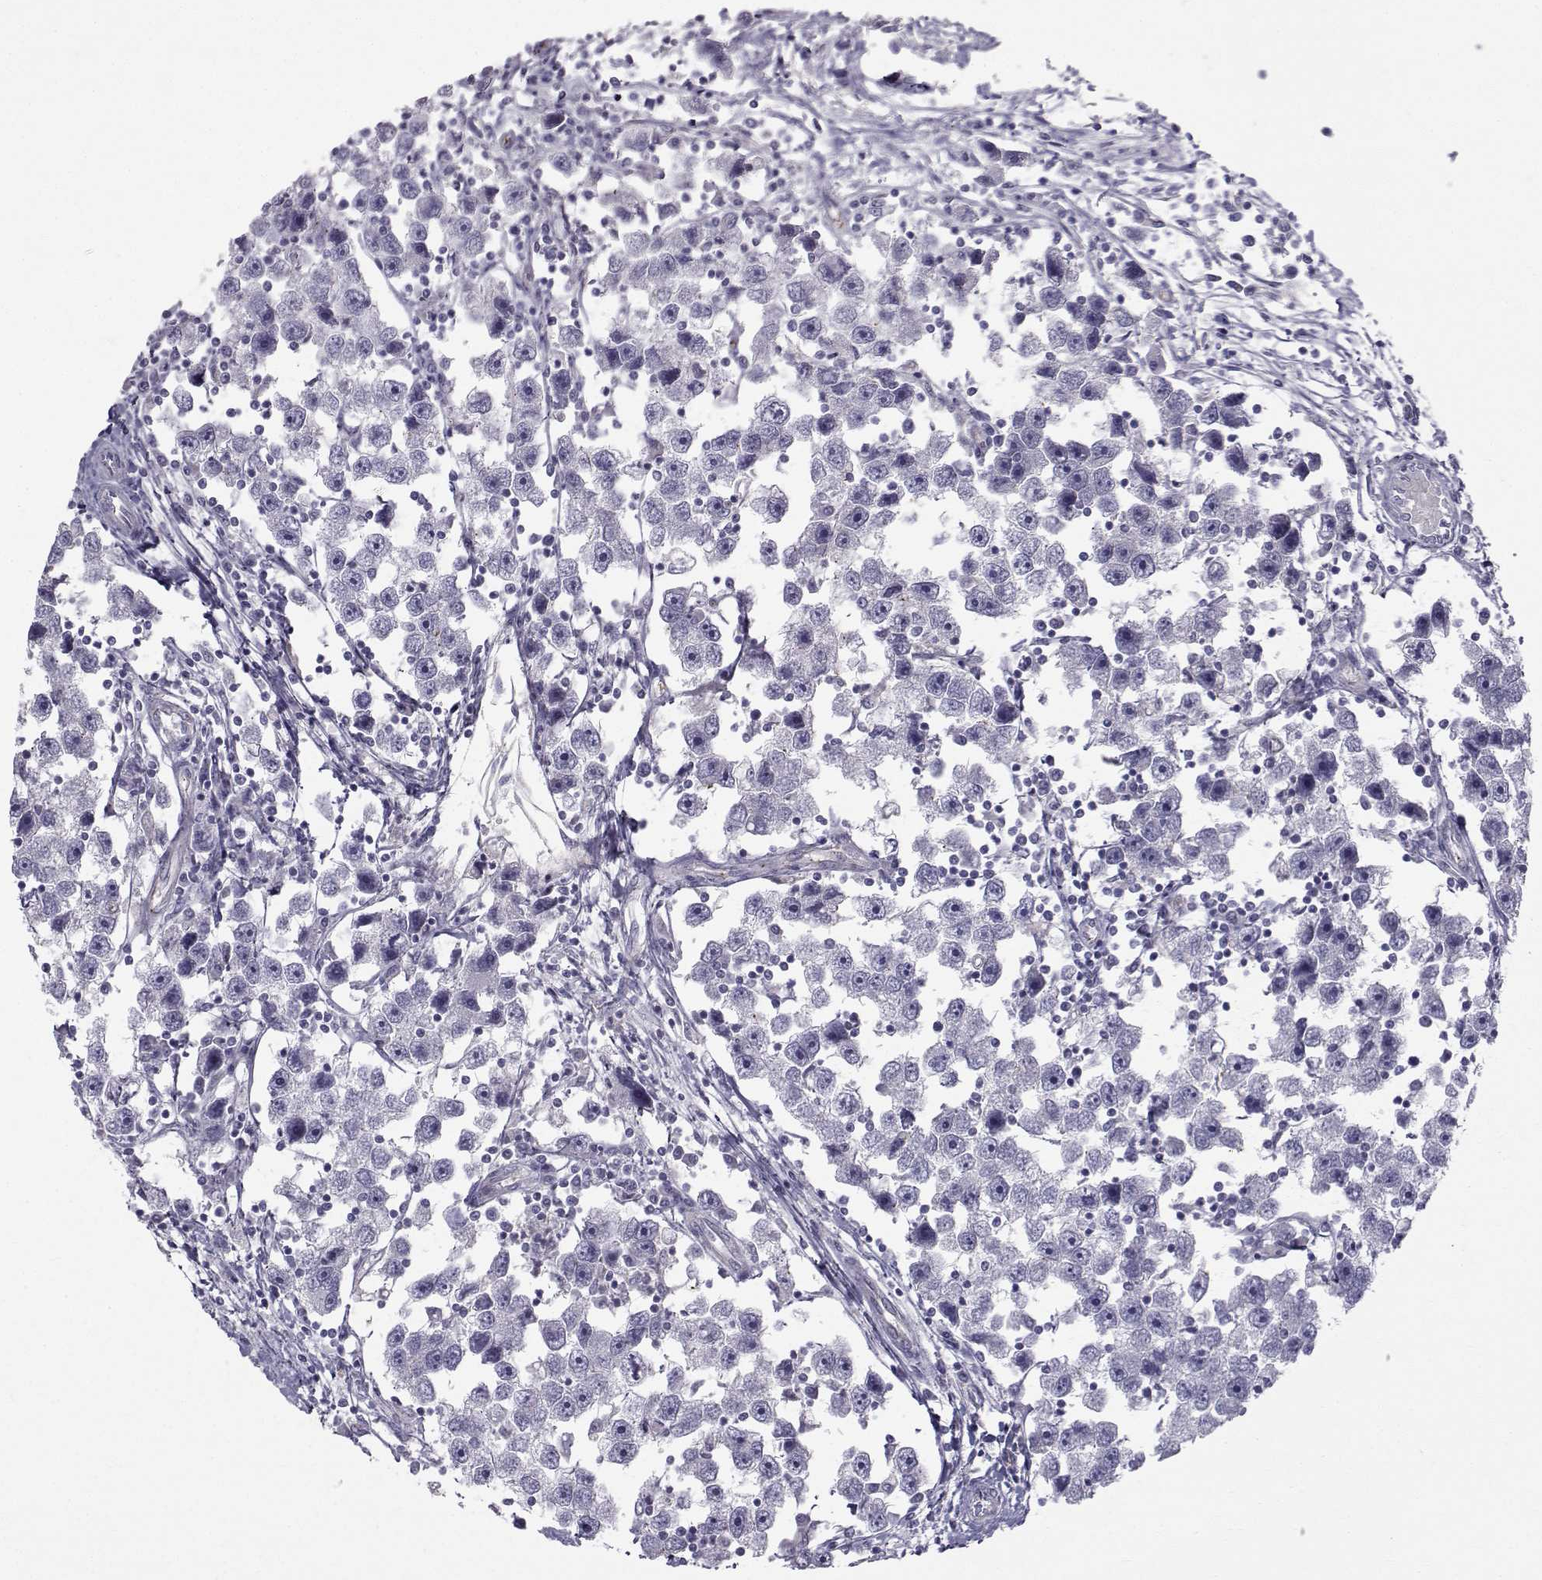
{"staining": {"intensity": "negative", "quantity": "none", "location": "none"}, "tissue": "testis cancer", "cell_type": "Tumor cells", "image_type": "cancer", "snomed": [{"axis": "morphology", "description": "Seminoma, NOS"}, {"axis": "topography", "description": "Testis"}], "caption": "This histopathology image is of seminoma (testis) stained with immunohistochemistry (IHC) to label a protein in brown with the nuclei are counter-stained blue. There is no positivity in tumor cells. (Immunohistochemistry, brightfield microscopy, high magnification).", "gene": "CALCR", "patient": {"sex": "male", "age": 30}}